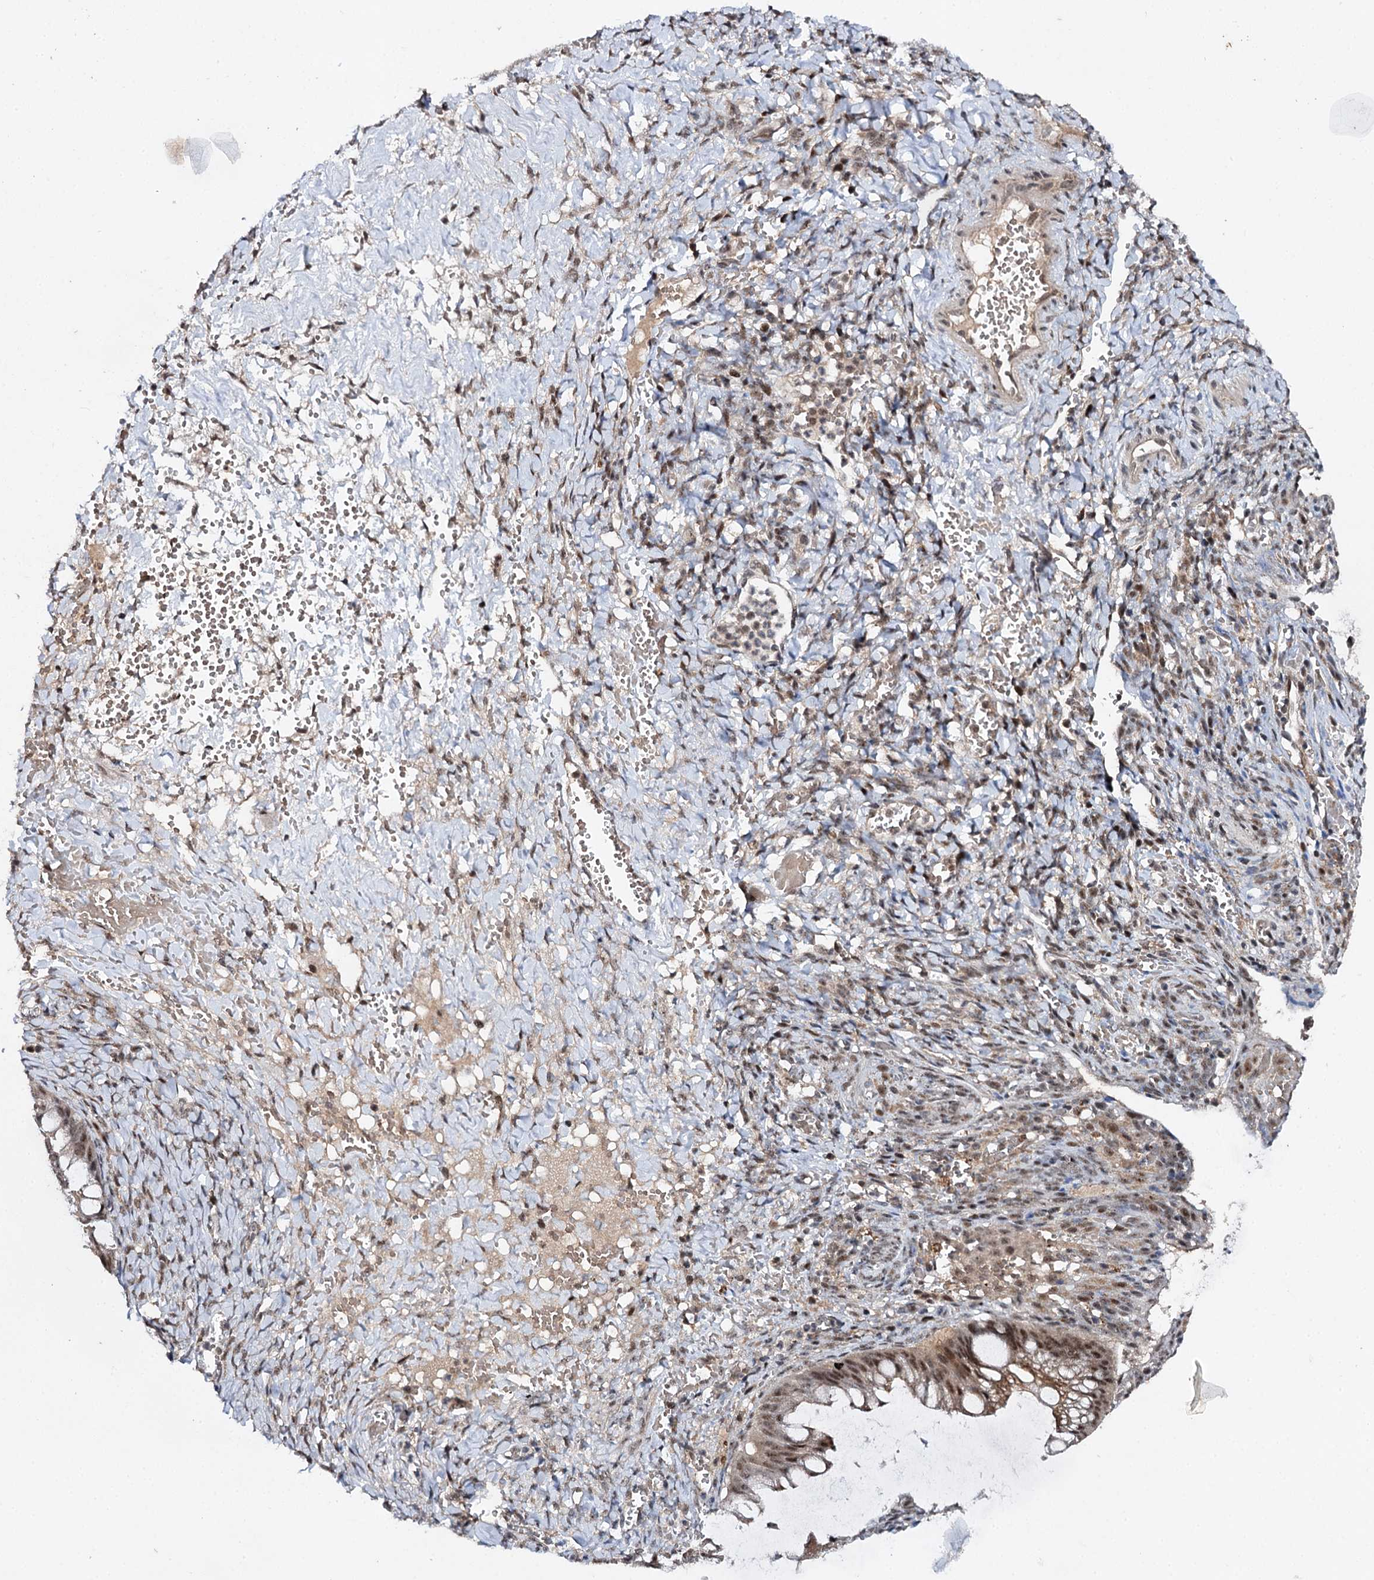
{"staining": {"intensity": "moderate", "quantity": ">75%", "location": "nuclear"}, "tissue": "ovarian cancer", "cell_type": "Tumor cells", "image_type": "cancer", "snomed": [{"axis": "morphology", "description": "Cystadenocarcinoma, mucinous, NOS"}, {"axis": "topography", "description": "Ovary"}], "caption": "The image shows immunohistochemical staining of ovarian cancer (mucinous cystadenocarcinoma). There is moderate nuclear staining is present in about >75% of tumor cells.", "gene": "BUD13", "patient": {"sex": "female", "age": 73}}